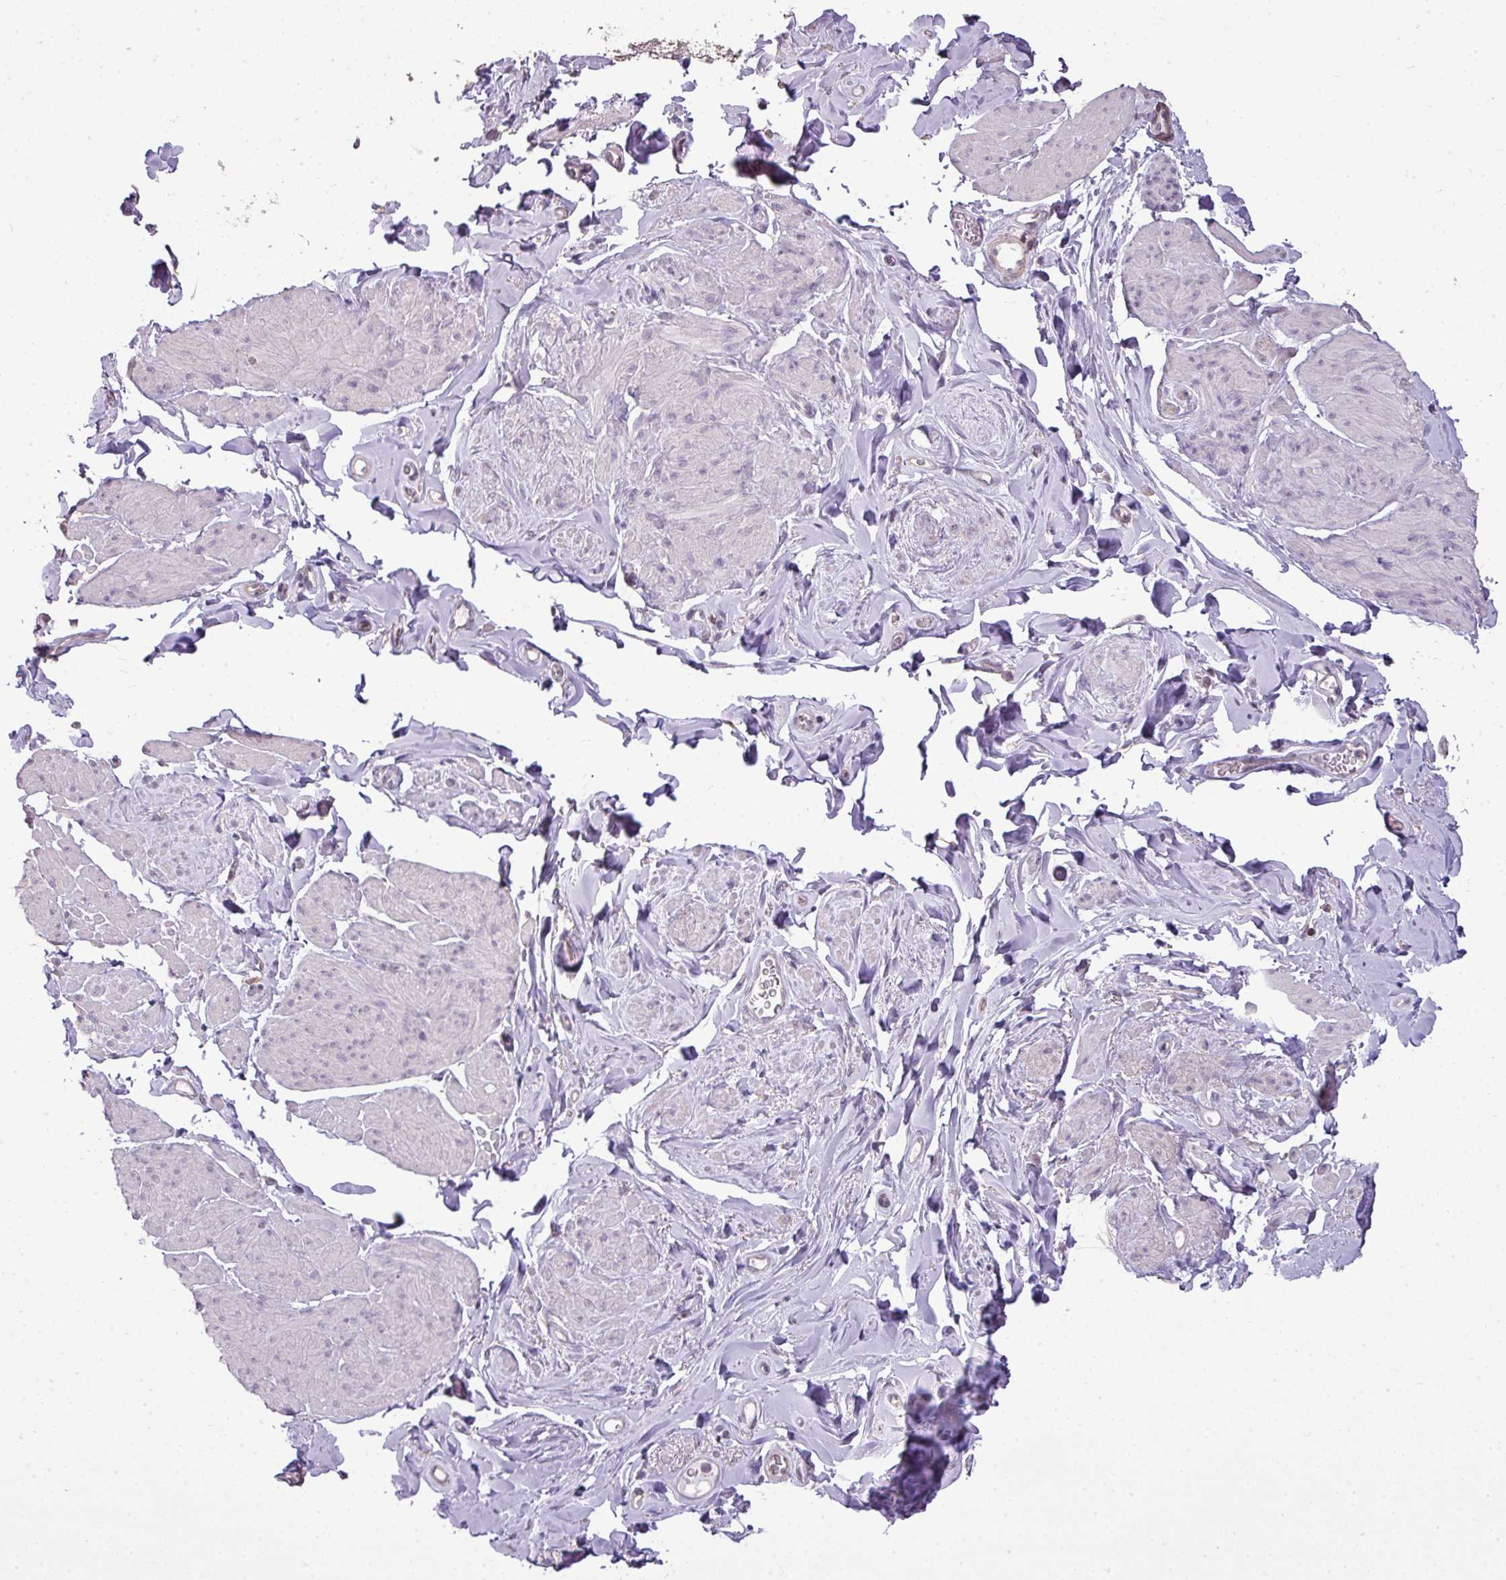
{"staining": {"intensity": "negative", "quantity": "none", "location": "none"}, "tissue": "smooth muscle", "cell_type": "Smooth muscle cells", "image_type": "normal", "snomed": [{"axis": "morphology", "description": "Normal tissue, NOS"}, {"axis": "topography", "description": "Smooth muscle"}, {"axis": "topography", "description": "Peripheral nerve tissue"}], "caption": "The micrograph exhibits no staining of smooth muscle cells in normal smooth muscle.", "gene": "LY9", "patient": {"sex": "male", "age": 69}}